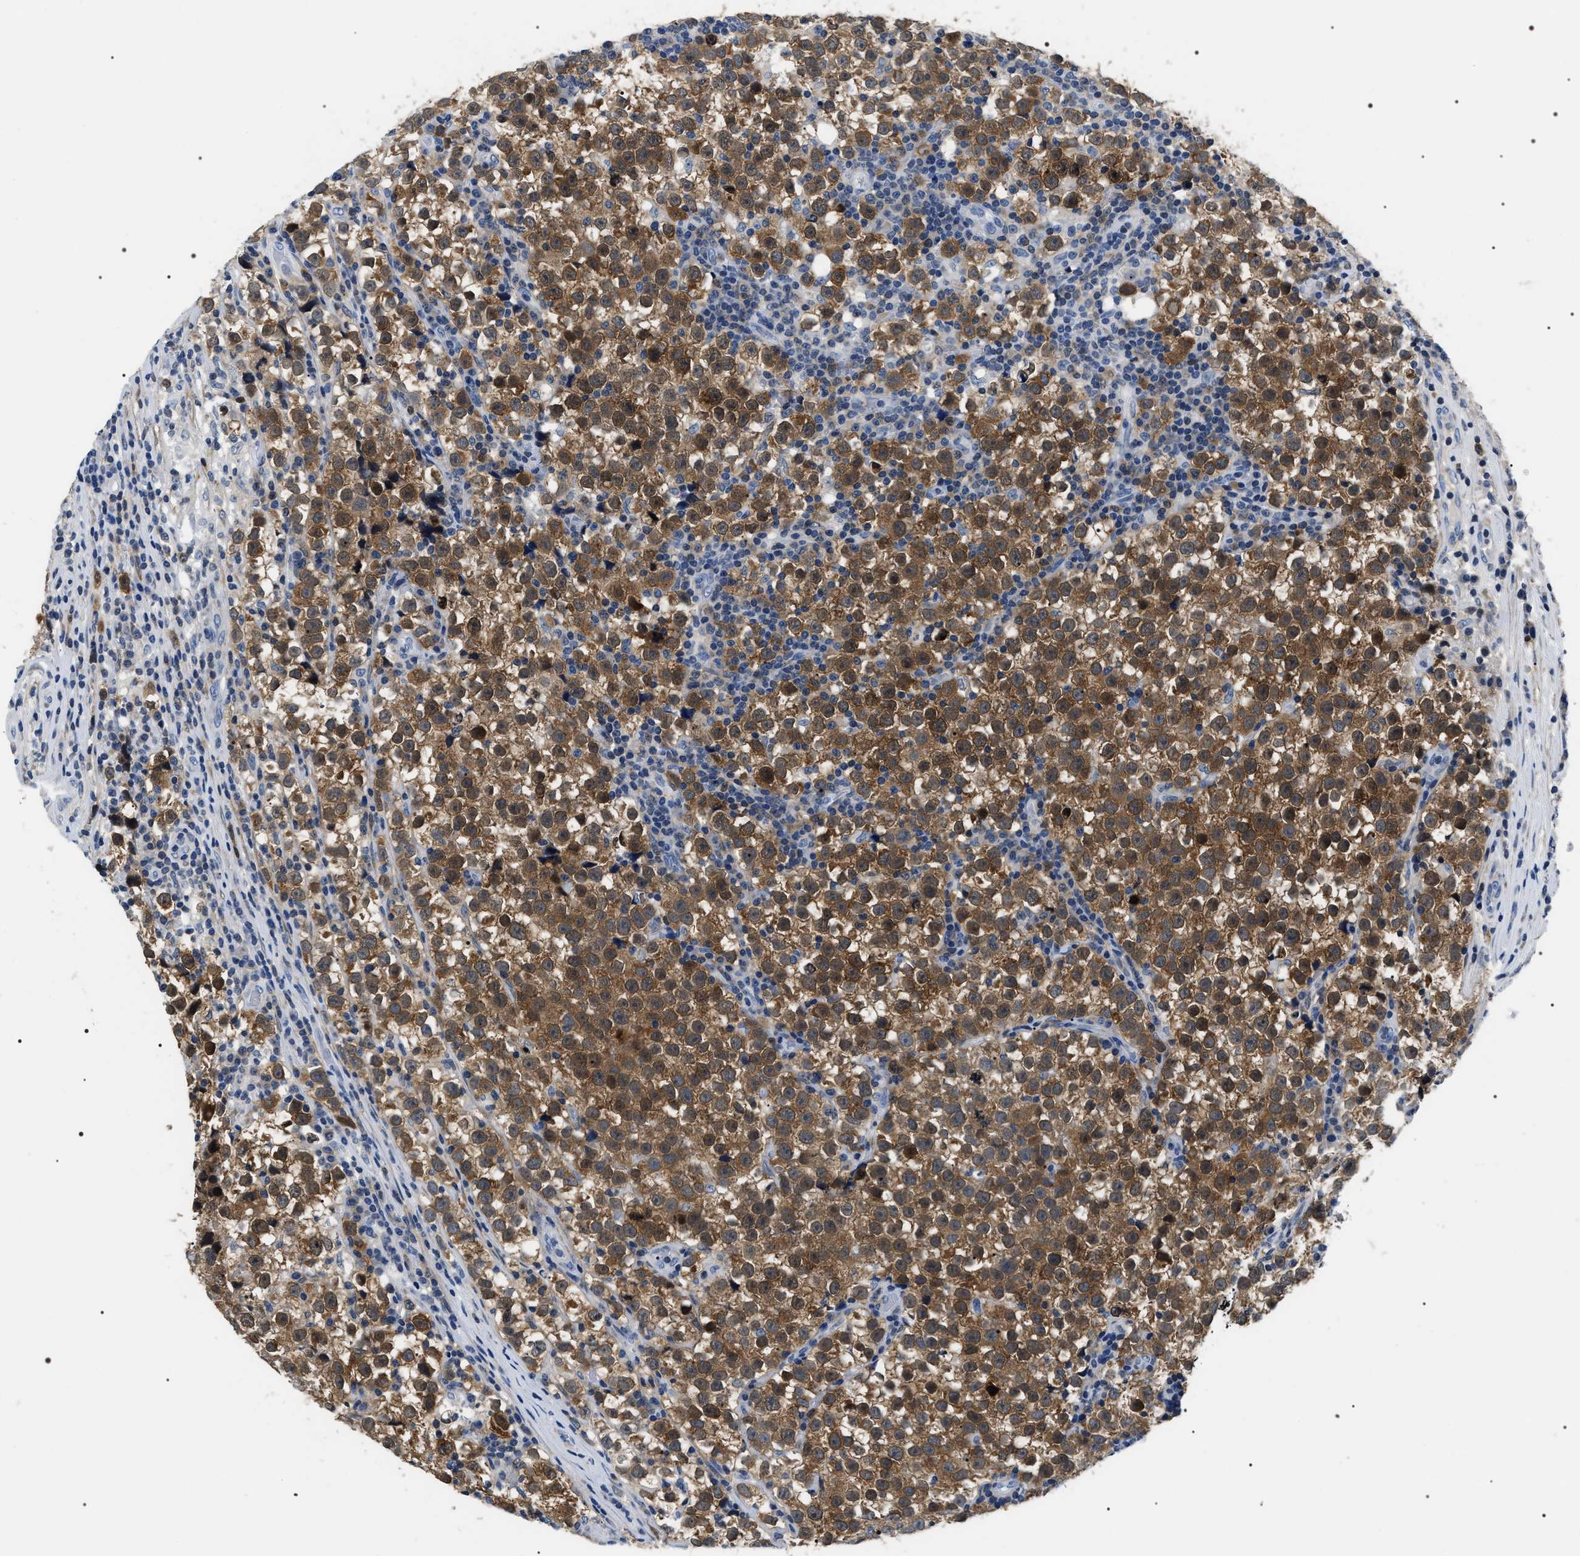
{"staining": {"intensity": "moderate", "quantity": ">75%", "location": "cytoplasmic/membranous"}, "tissue": "testis cancer", "cell_type": "Tumor cells", "image_type": "cancer", "snomed": [{"axis": "morphology", "description": "Normal tissue, NOS"}, {"axis": "morphology", "description": "Seminoma, NOS"}, {"axis": "topography", "description": "Testis"}], "caption": "Seminoma (testis) stained for a protein shows moderate cytoplasmic/membranous positivity in tumor cells. The staining was performed using DAB (3,3'-diaminobenzidine) to visualize the protein expression in brown, while the nuclei were stained in blue with hematoxylin (Magnification: 20x).", "gene": "BAG2", "patient": {"sex": "male", "age": 43}}